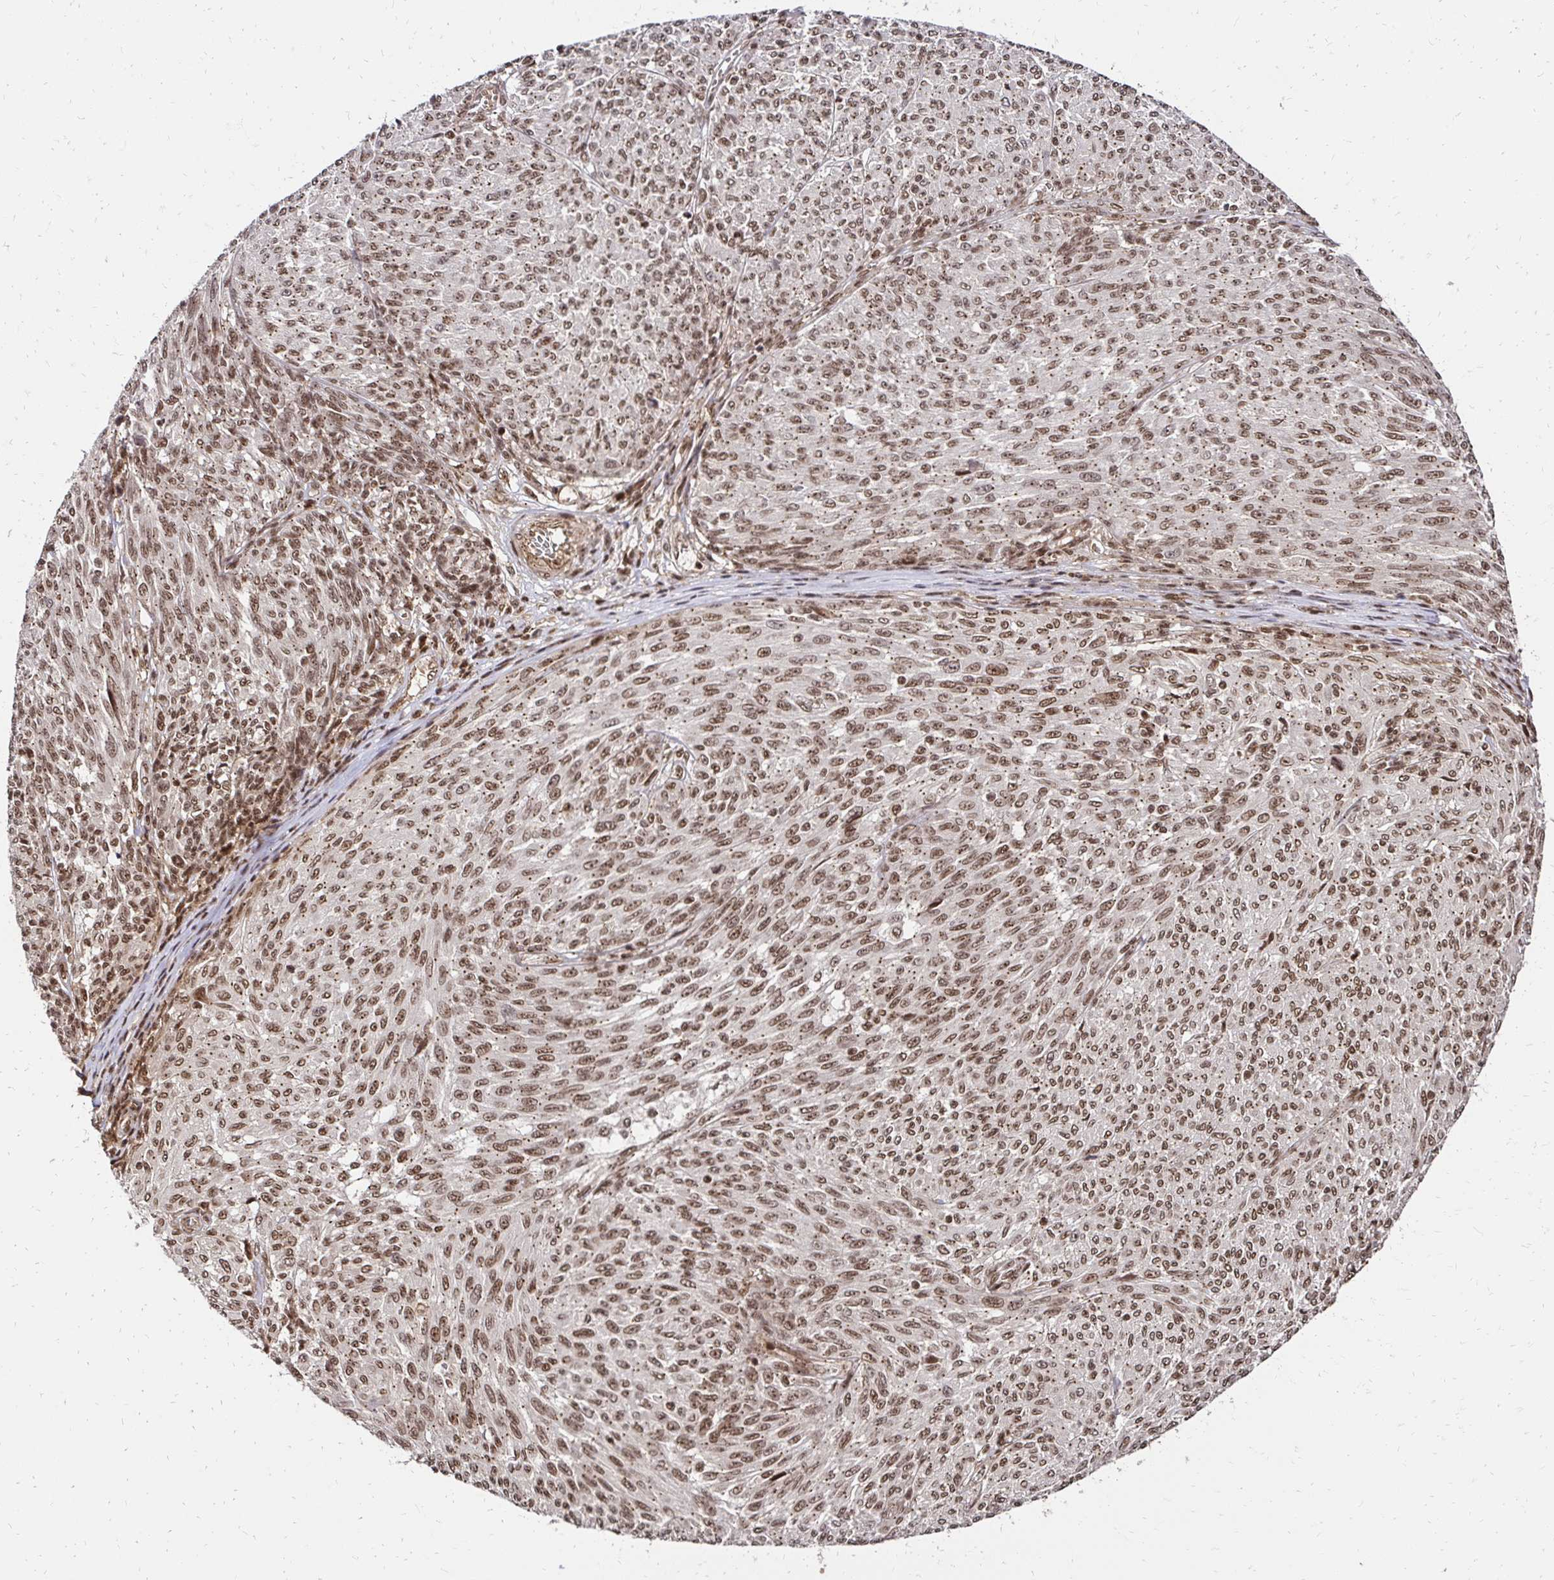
{"staining": {"intensity": "moderate", "quantity": ">75%", "location": "cytoplasmic/membranous,nuclear"}, "tissue": "melanoma", "cell_type": "Tumor cells", "image_type": "cancer", "snomed": [{"axis": "morphology", "description": "Malignant melanoma, NOS"}, {"axis": "topography", "description": "Skin"}], "caption": "Protein staining of melanoma tissue demonstrates moderate cytoplasmic/membranous and nuclear staining in about >75% of tumor cells.", "gene": "GLYR1", "patient": {"sex": "male", "age": 85}}